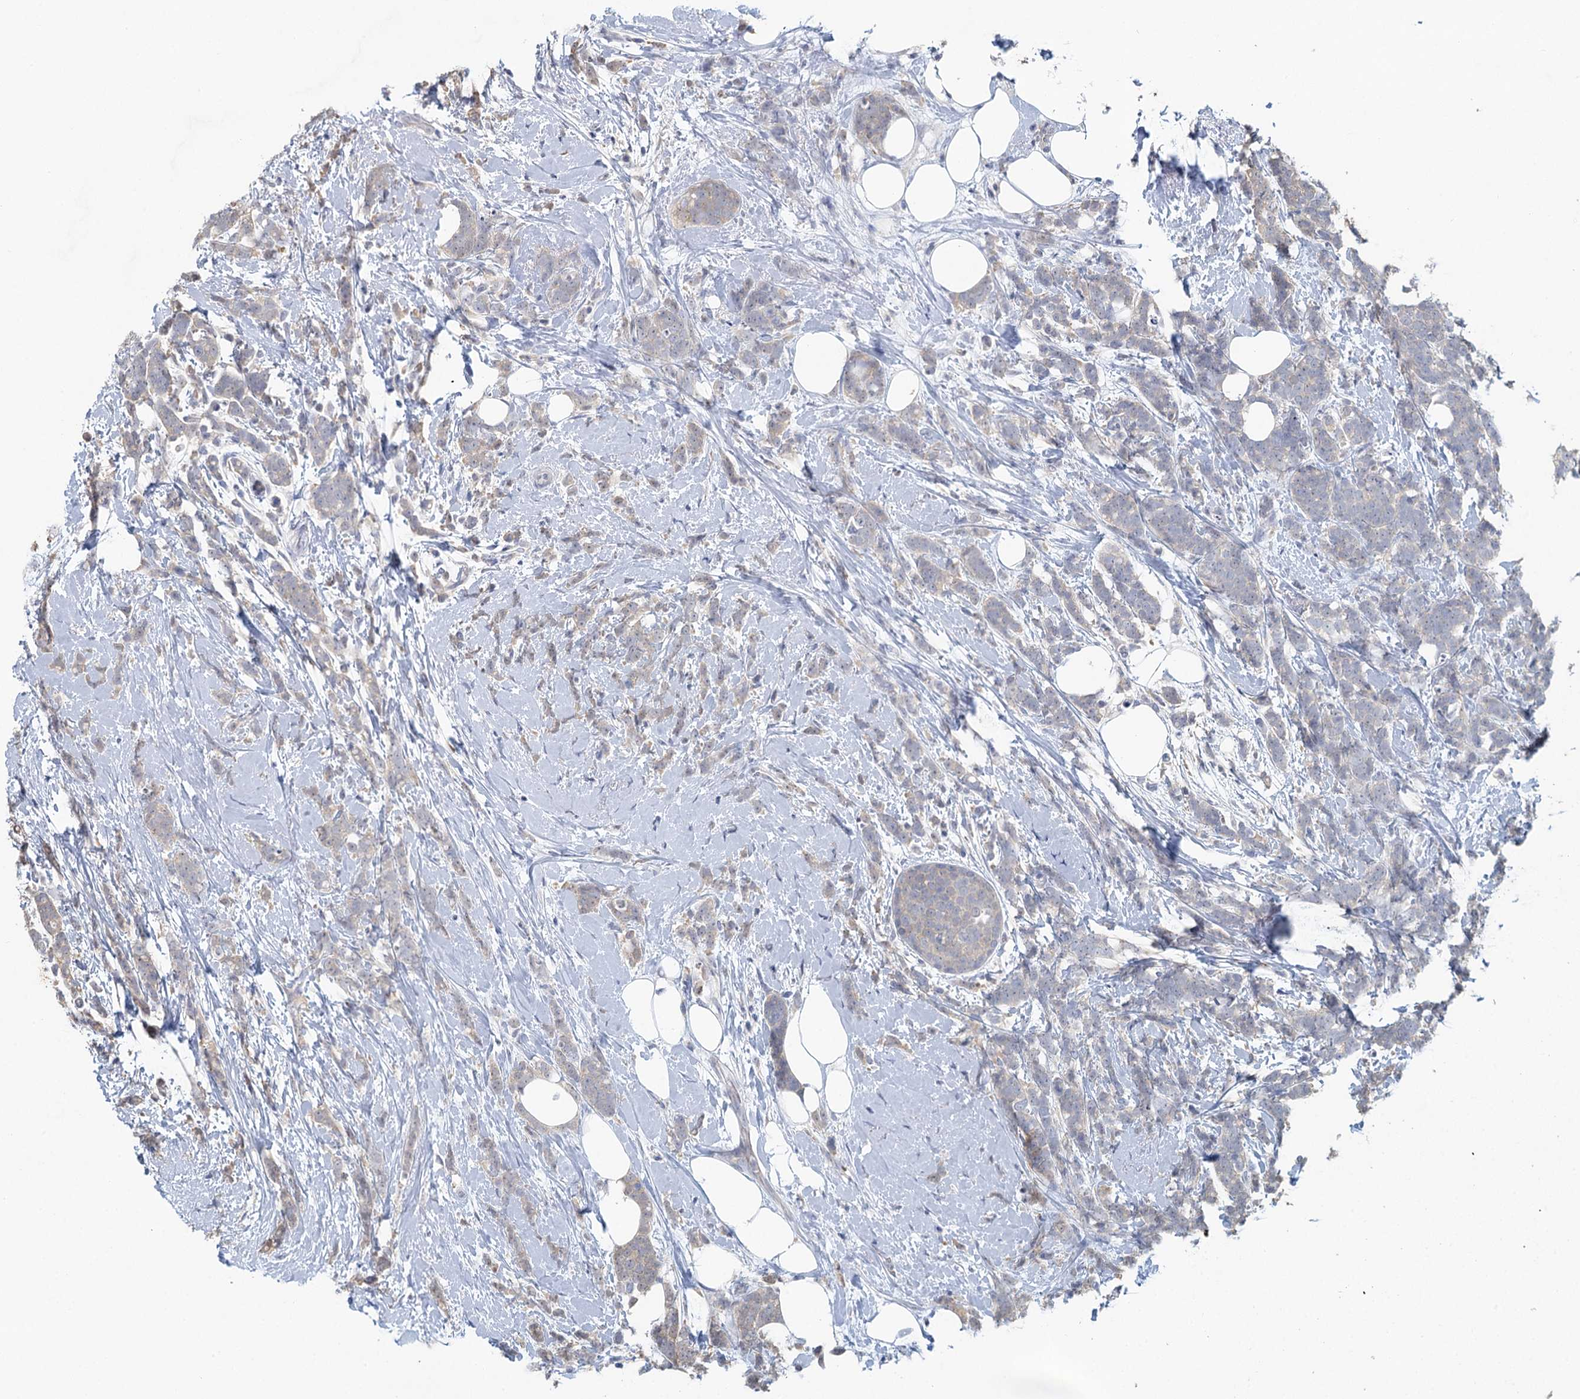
{"staining": {"intensity": "weak", "quantity": "<25%", "location": "cytoplasmic/membranous"}, "tissue": "breast cancer", "cell_type": "Tumor cells", "image_type": "cancer", "snomed": [{"axis": "morphology", "description": "Lobular carcinoma"}, {"axis": "topography", "description": "Breast"}], "caption": "This image is of breast lobular carcinoma stained with immunohistochemistry to label a protein in brown with the nuclei are counter-stained blue. There is no positivity in tumor cells.", "gene": "MYO7B", "patient": {"sex": "female", "age": 58}}